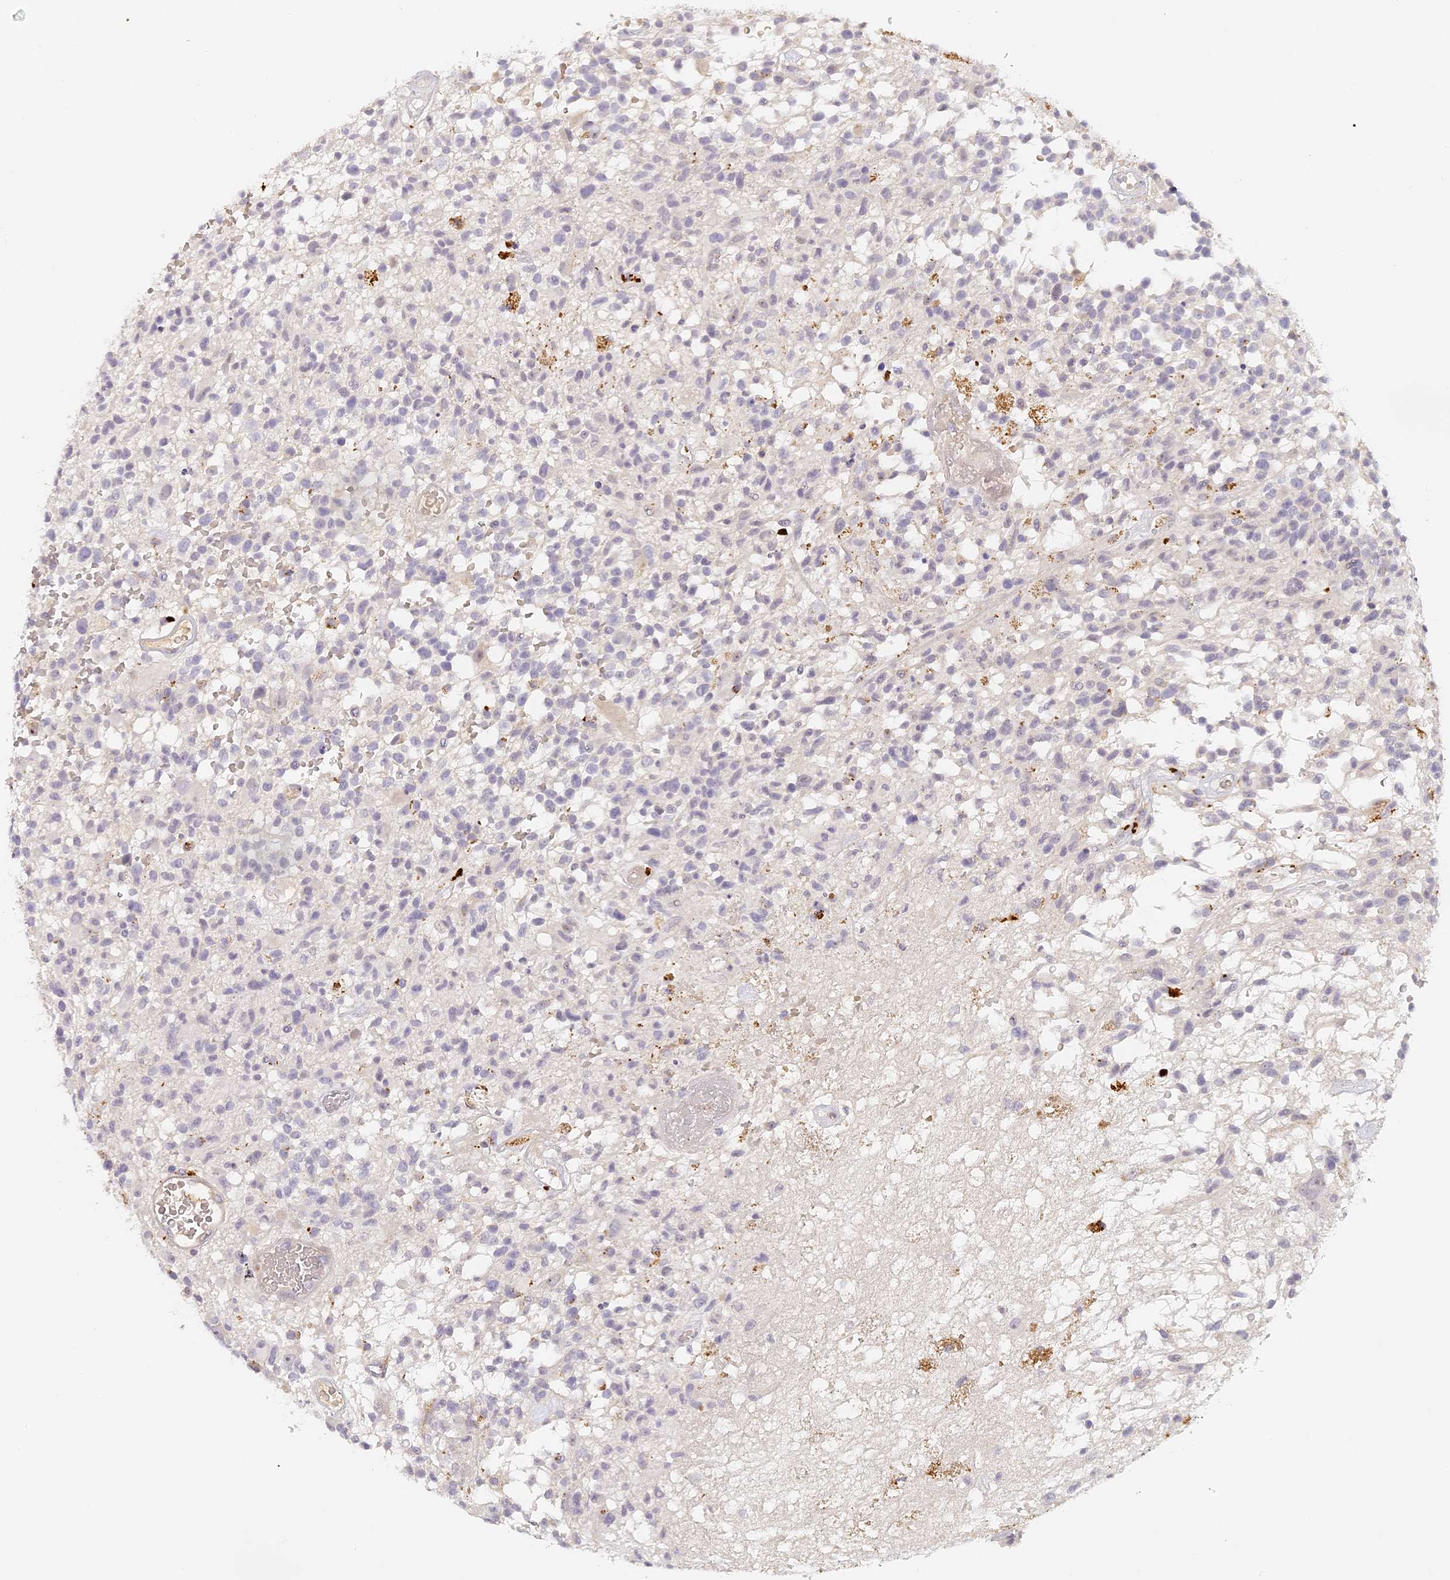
{"staining": {"intensity": "negative", "quantity": "none", "location": "none"}, "tissue": "glioma", "cell_type": "Tumor cells", "image_type": "cancer", "snomed": [{"axis": "morphology", "description": "Glioma, malignant, High grade"}, {"axis": "morphology", "description": "Glioblastoma, NOS"}, {"axis": "topography", "description": "Brain"}], "caption": "Immunohistochemical staining of human glioma shows no significant expression in tumor cells.", "gene": "ELL3", "patient": {"sex": "male", "age": 60}}